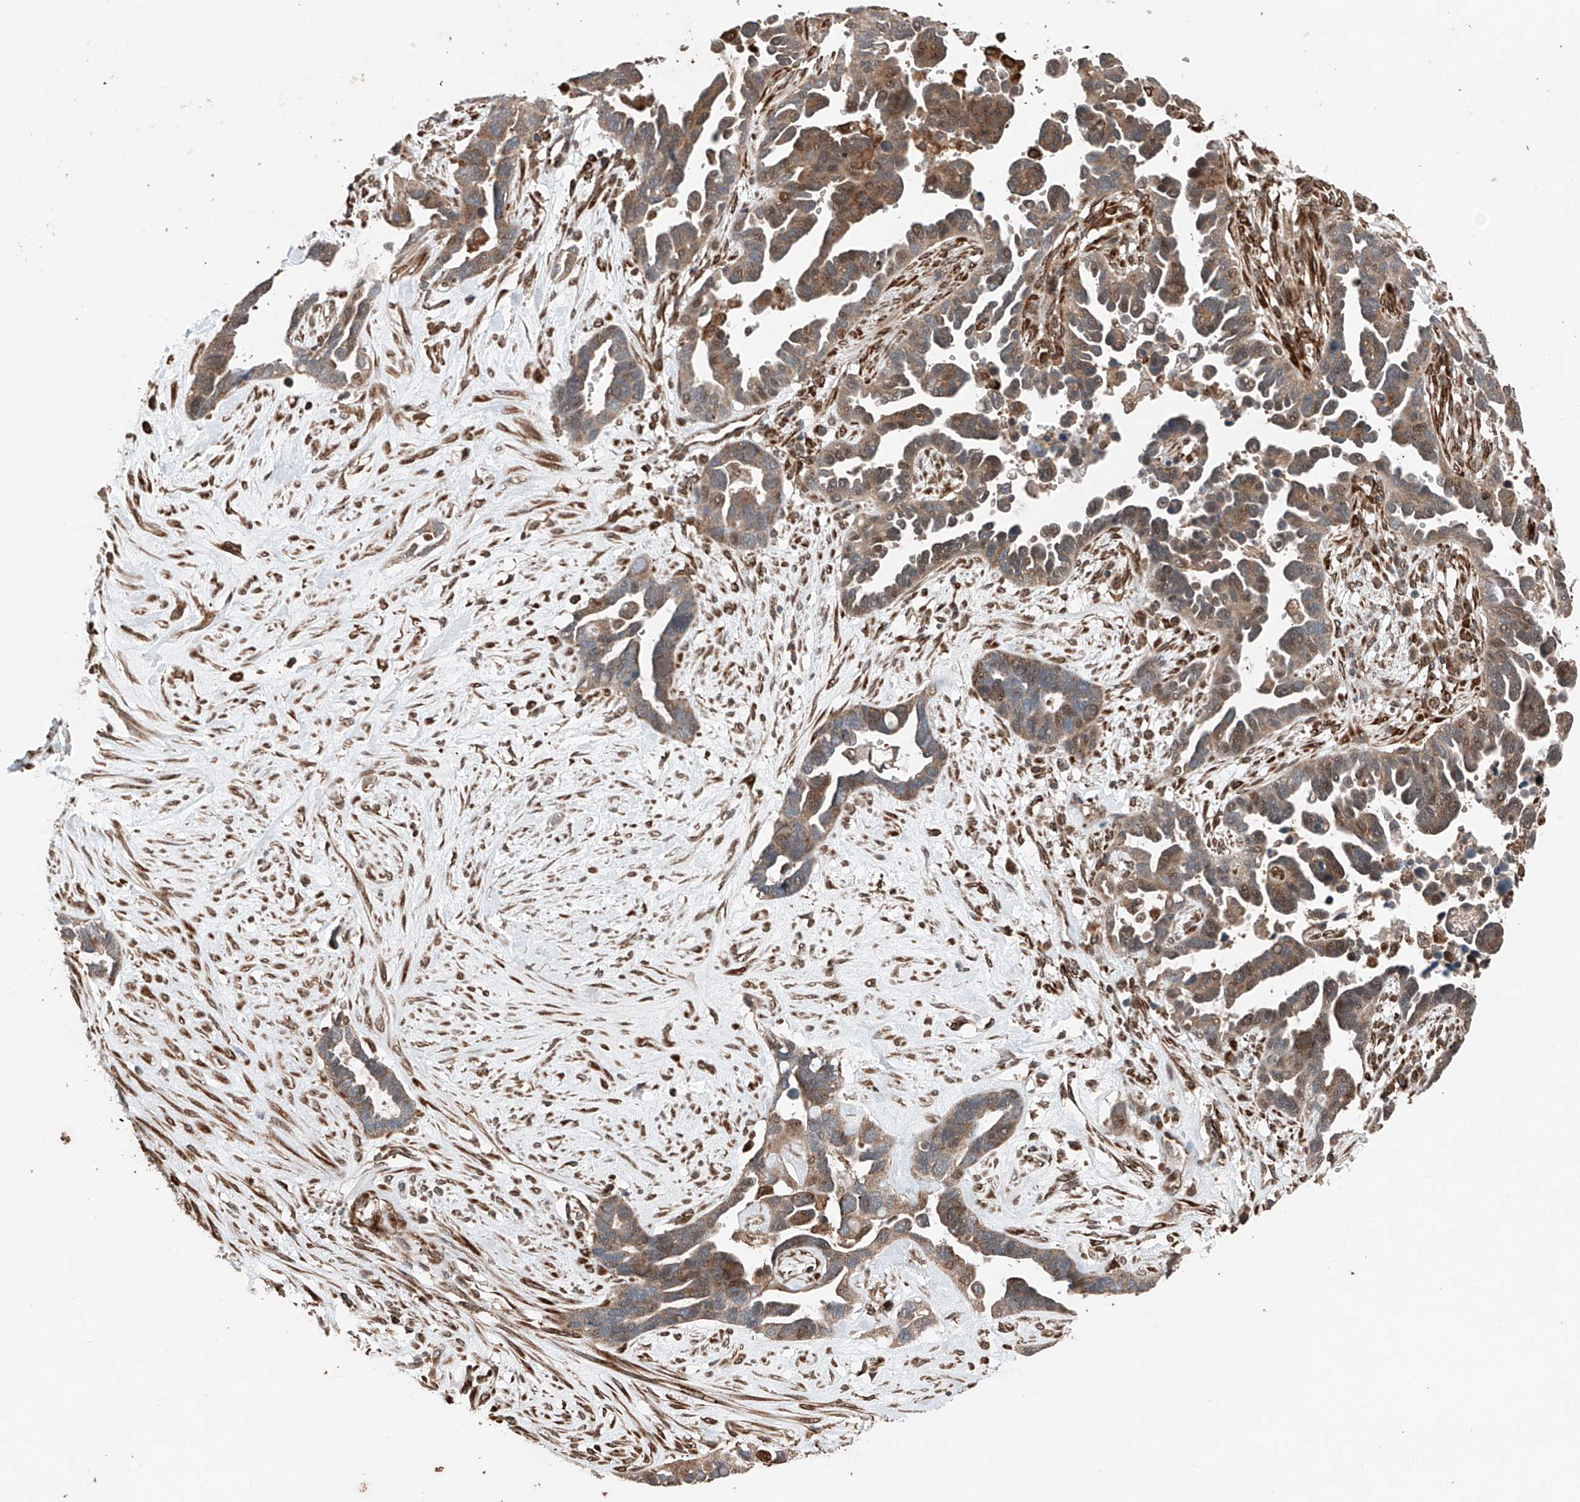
{"staining": {"intensity": "moderate", "quantity": "25%-75%", "location": "cytoplasmic/membranous"}, "tissue": "ovarian cancer", "cell_type": "Tumor cells", "image_type": "cancer", "snomed": [{"axis": "morphology", "description": "Cystadenocarcinoma, serous, NOS"}, {"axis": "topography", "description": "Ovary"}], "caption": "Moderate cytoplasmic/membranous protein staining is identified in approximately 25%-75% of tumor cells in ovarian cancer. (DAB IHC with brightfield microscopy, high magnification).", "gene": "AP4B1", "patient": {"sex": "female", "age": 54}}